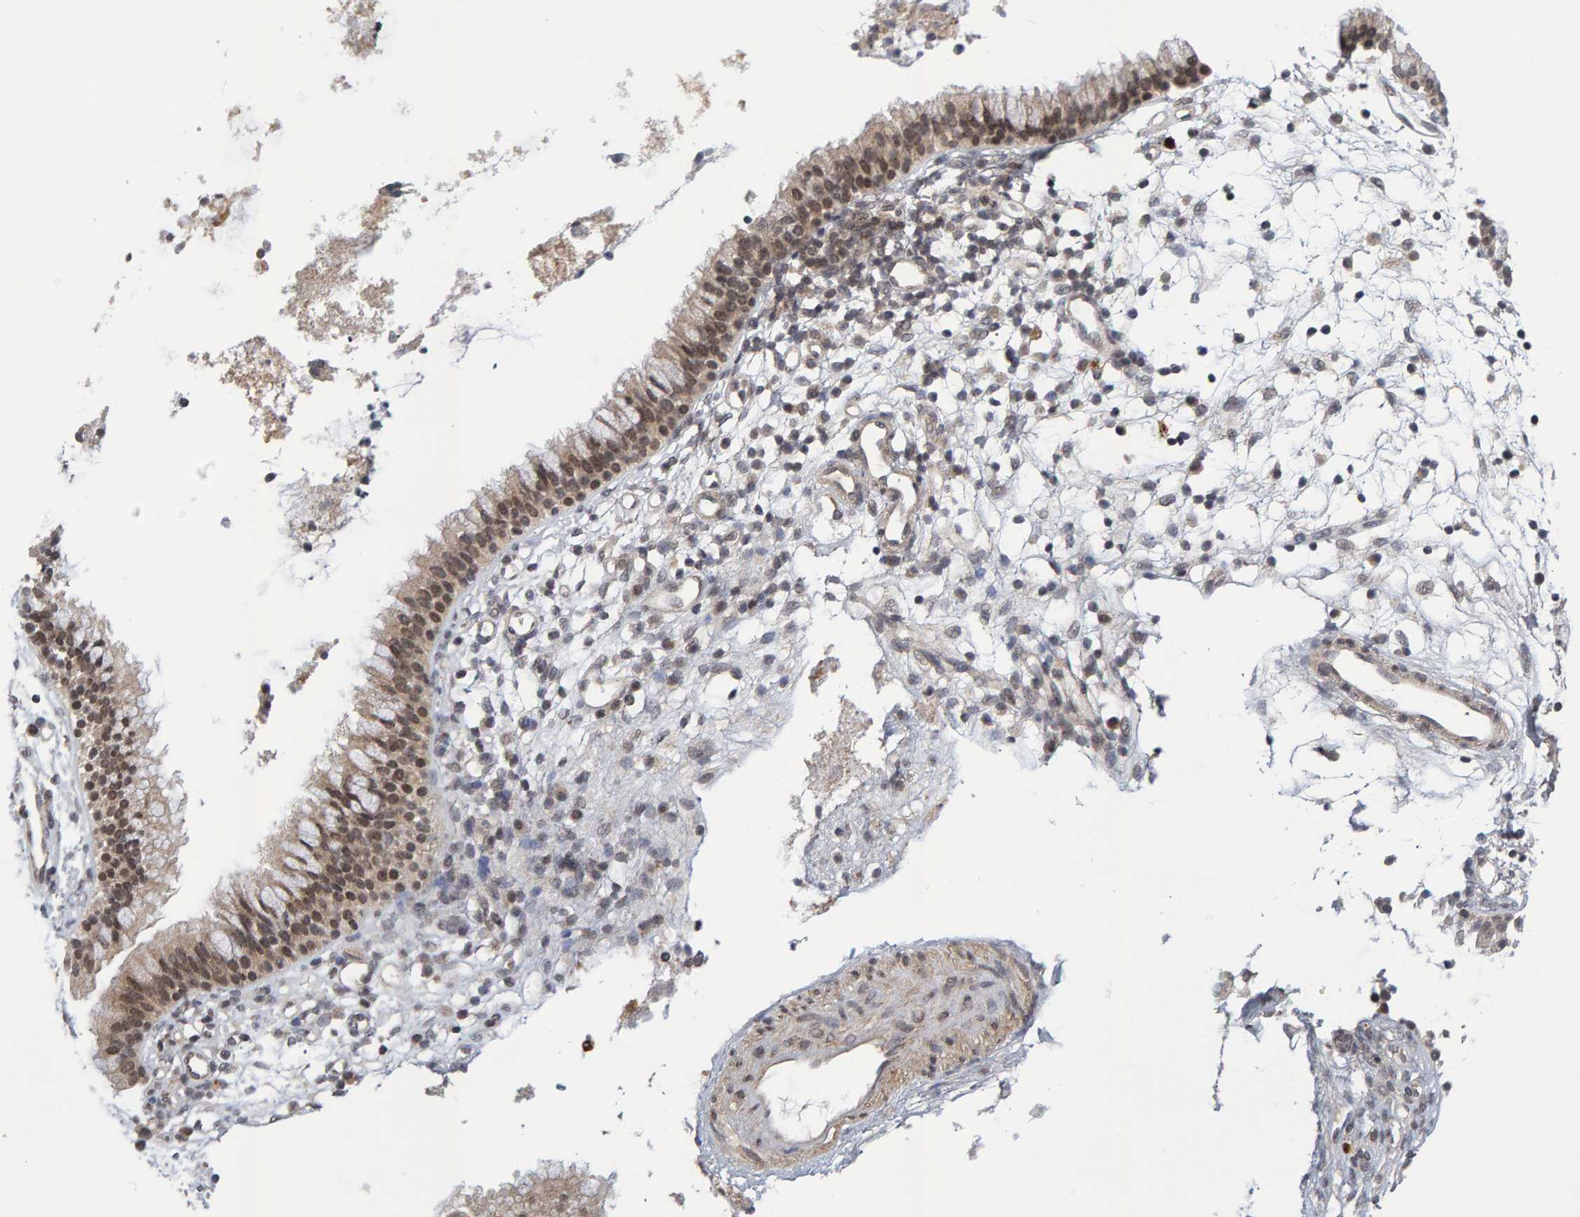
{"staining": {"intensity": "moderate", "quantity": ">75%", "location": "cytoplasmic/membranous,nuclear"}, "tissue": "nasopharynx", "cell_type": "Respiratory epithelial cells", "image_type": "normal", "snomed": [{"axis": "morphology", "description": "Normal tissue, NOS"}, {"axis": "topography", "description": "Nasopharynx"}], "caption": "Immunohistochemical staining of normal human nasopharynx displays moderate cytoplasmic/membranous,nuclear protein staining in approximately >75% of respiratory epithelial cells. Immunohistochemistry (ihc) stains the protein of interest in brown and the nuclei are stained blue.", "gene": "CDH2", "patient": {"sex": "male", "age": 21}}